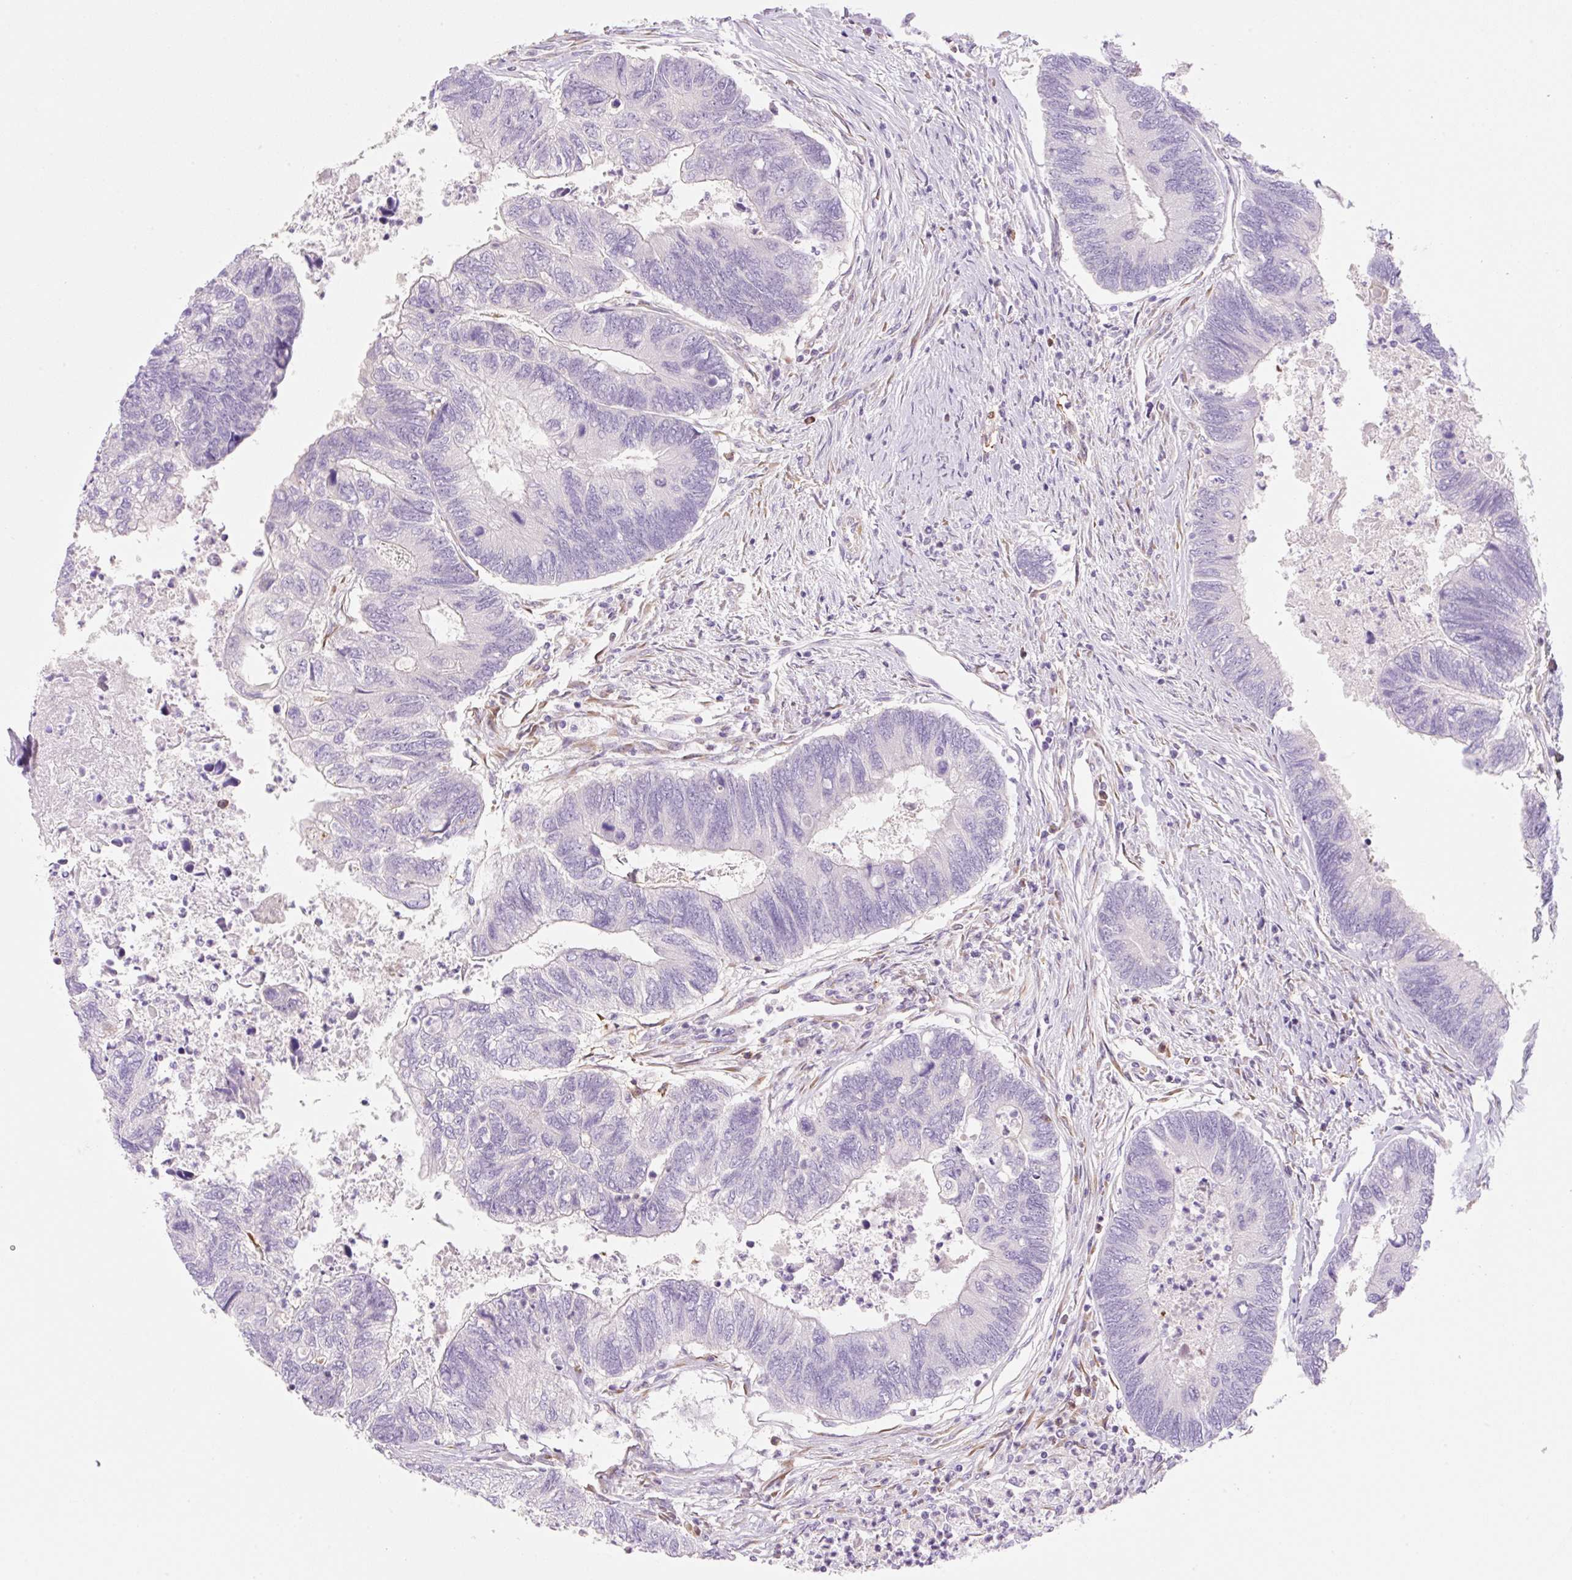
{"staining": {"intensity": "negative", "quantity": "none", "location": "none"}, "tissue": "colorectal cancer", "cell_type": "Tumor cells", "image_type": "cancer", "snomed": [{"axis": "morphology", "description": "Adenocarcinoma, NOS"}, {"axis": "topography", "description": "Colon"}], "caption": "Colorectal adenocarcinoma was stained to show a protein in brown. There is no significant expression in tumor cells. (DAB (3,3'-diaminobenzidine) IHC, high magnification).", "gene": "FABP5", "patient": {"sex": "female", "age": 67}}